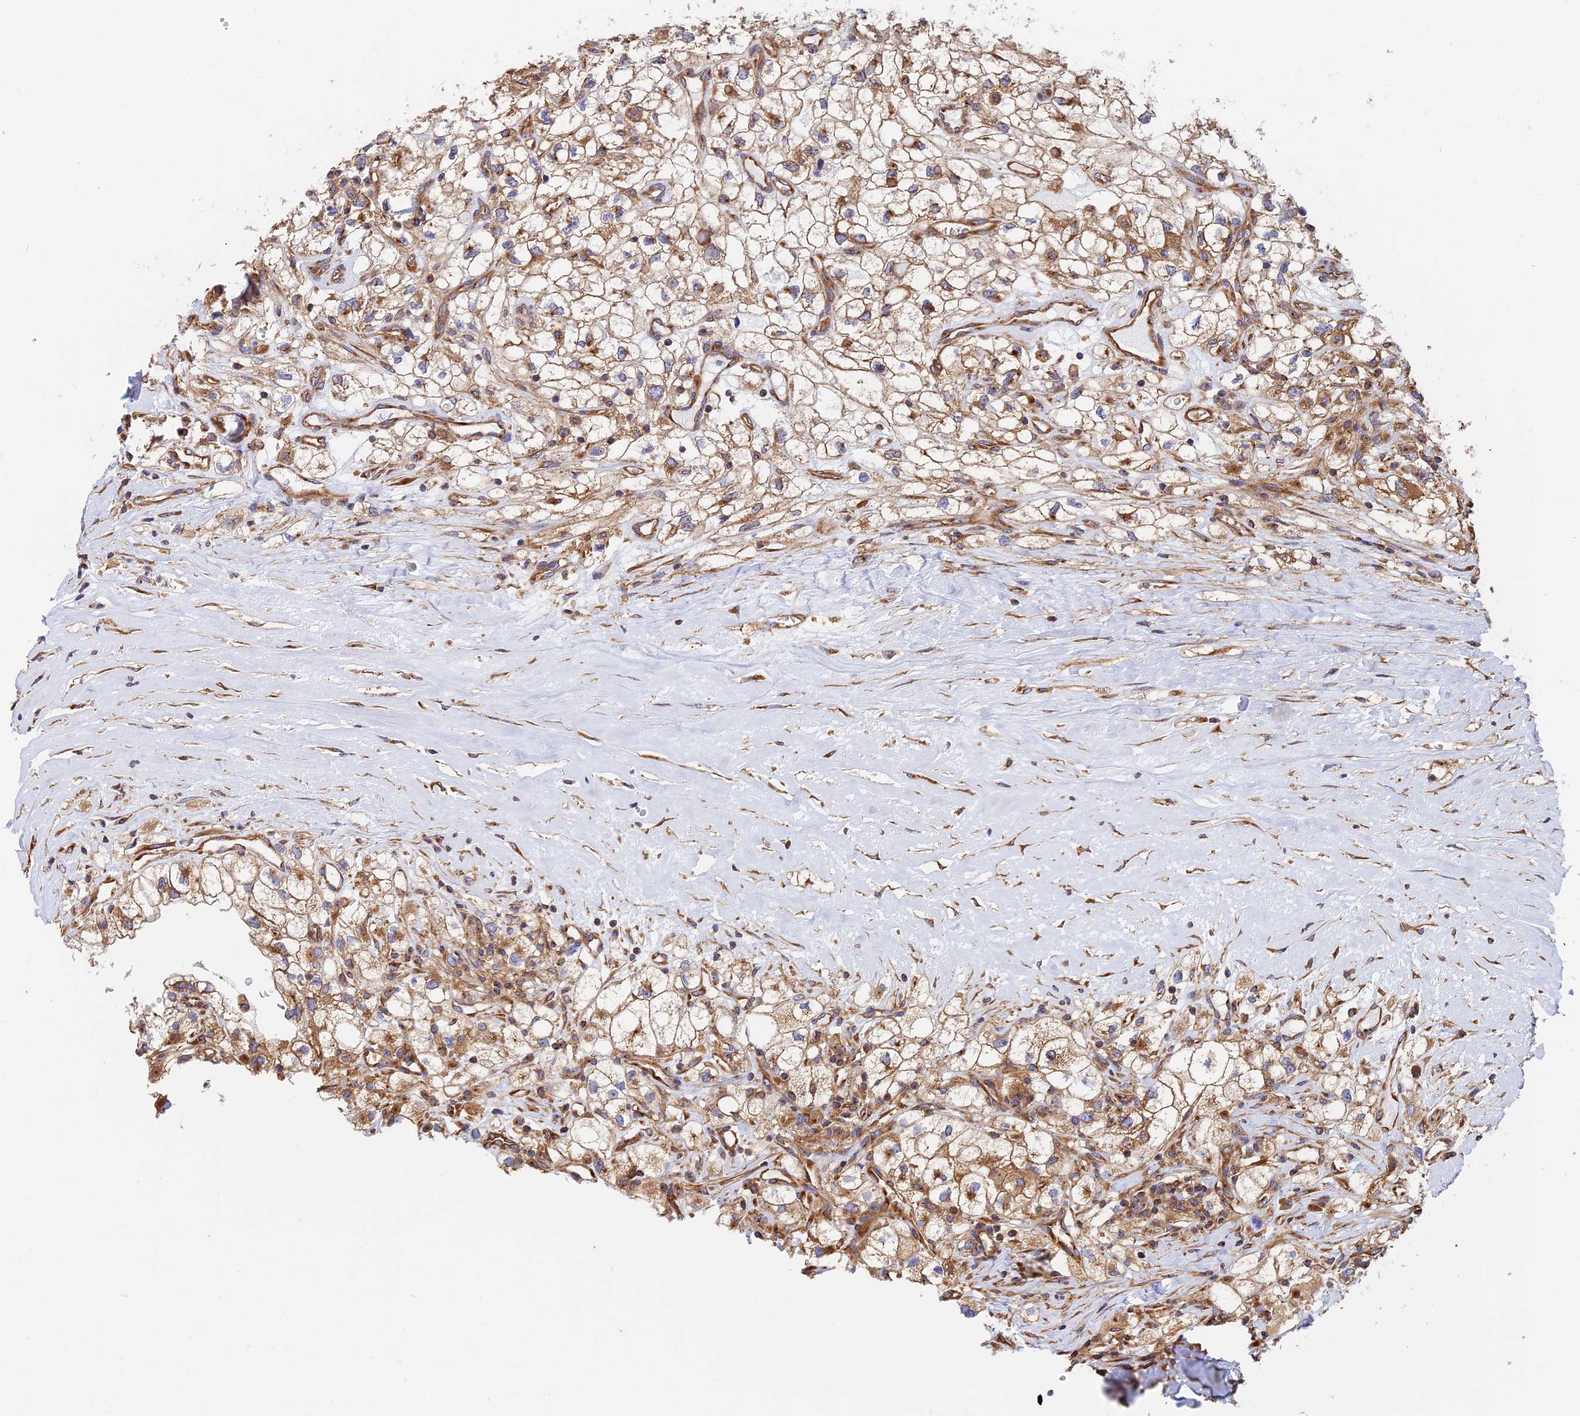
{"staining": {"intensity": "moderate", "quantity": ">75%", "location": "cytoplasmic/membranous"}, "tissue": "renal cancer", "cell_type": "Tumor cells", "image_type": "cancer", "snomed": [{"axis": "morphology", "description": "Adenocarcinoma, NOS"}, {"axis": "topography", "description": "Kidney"}], "caption": "A high-resolution micrograph shows immunohistochemistry staining of renal adenocarcinoma, which exhibits moderate cytoplasmic/membranous expression in about >75% of tumor cells.", "gene": "DCTN2", "patient": {"sex": "male", "age": 59}}